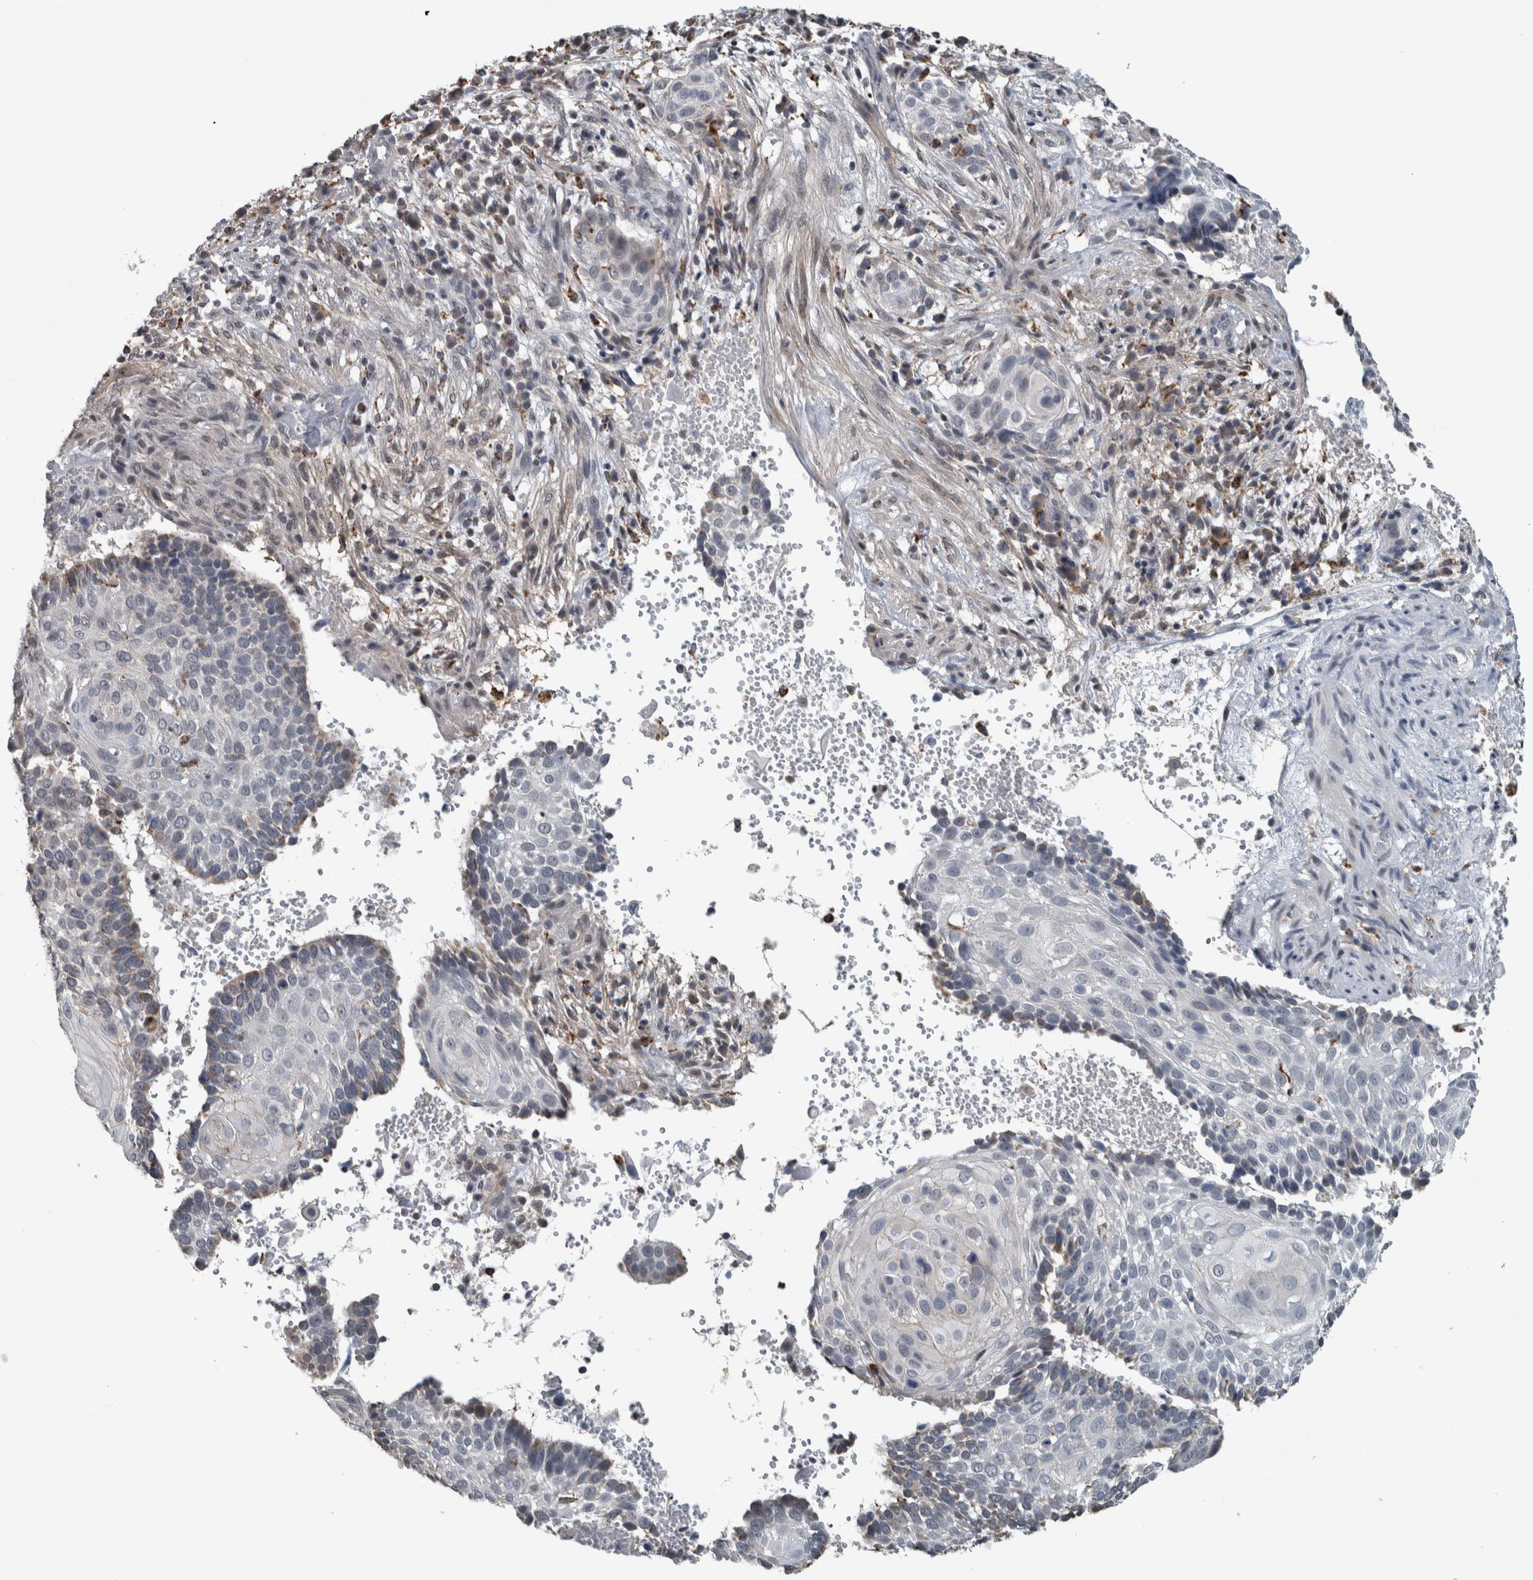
{"staining": {"intensity": "weak", "quantity": "<25%", "location": "cytoplasmic/membranous"}, "tissue": "cervical cancer", "cell_type": "Tumor cells", "image_type": "cancer", "snomed": [{"axis": "morphology", "description": "Squamous cell carcinoma, NOS"}, {"axis": "topography", "description": "Cervix"}], "caption": "Human cervical squamous cell carcinoma stained for a protein using immunohistochemistry (IHC) shows no expression in tumor cells.", "gene": "ACSF2", "patient": {"sex": "female", "age": 74}}